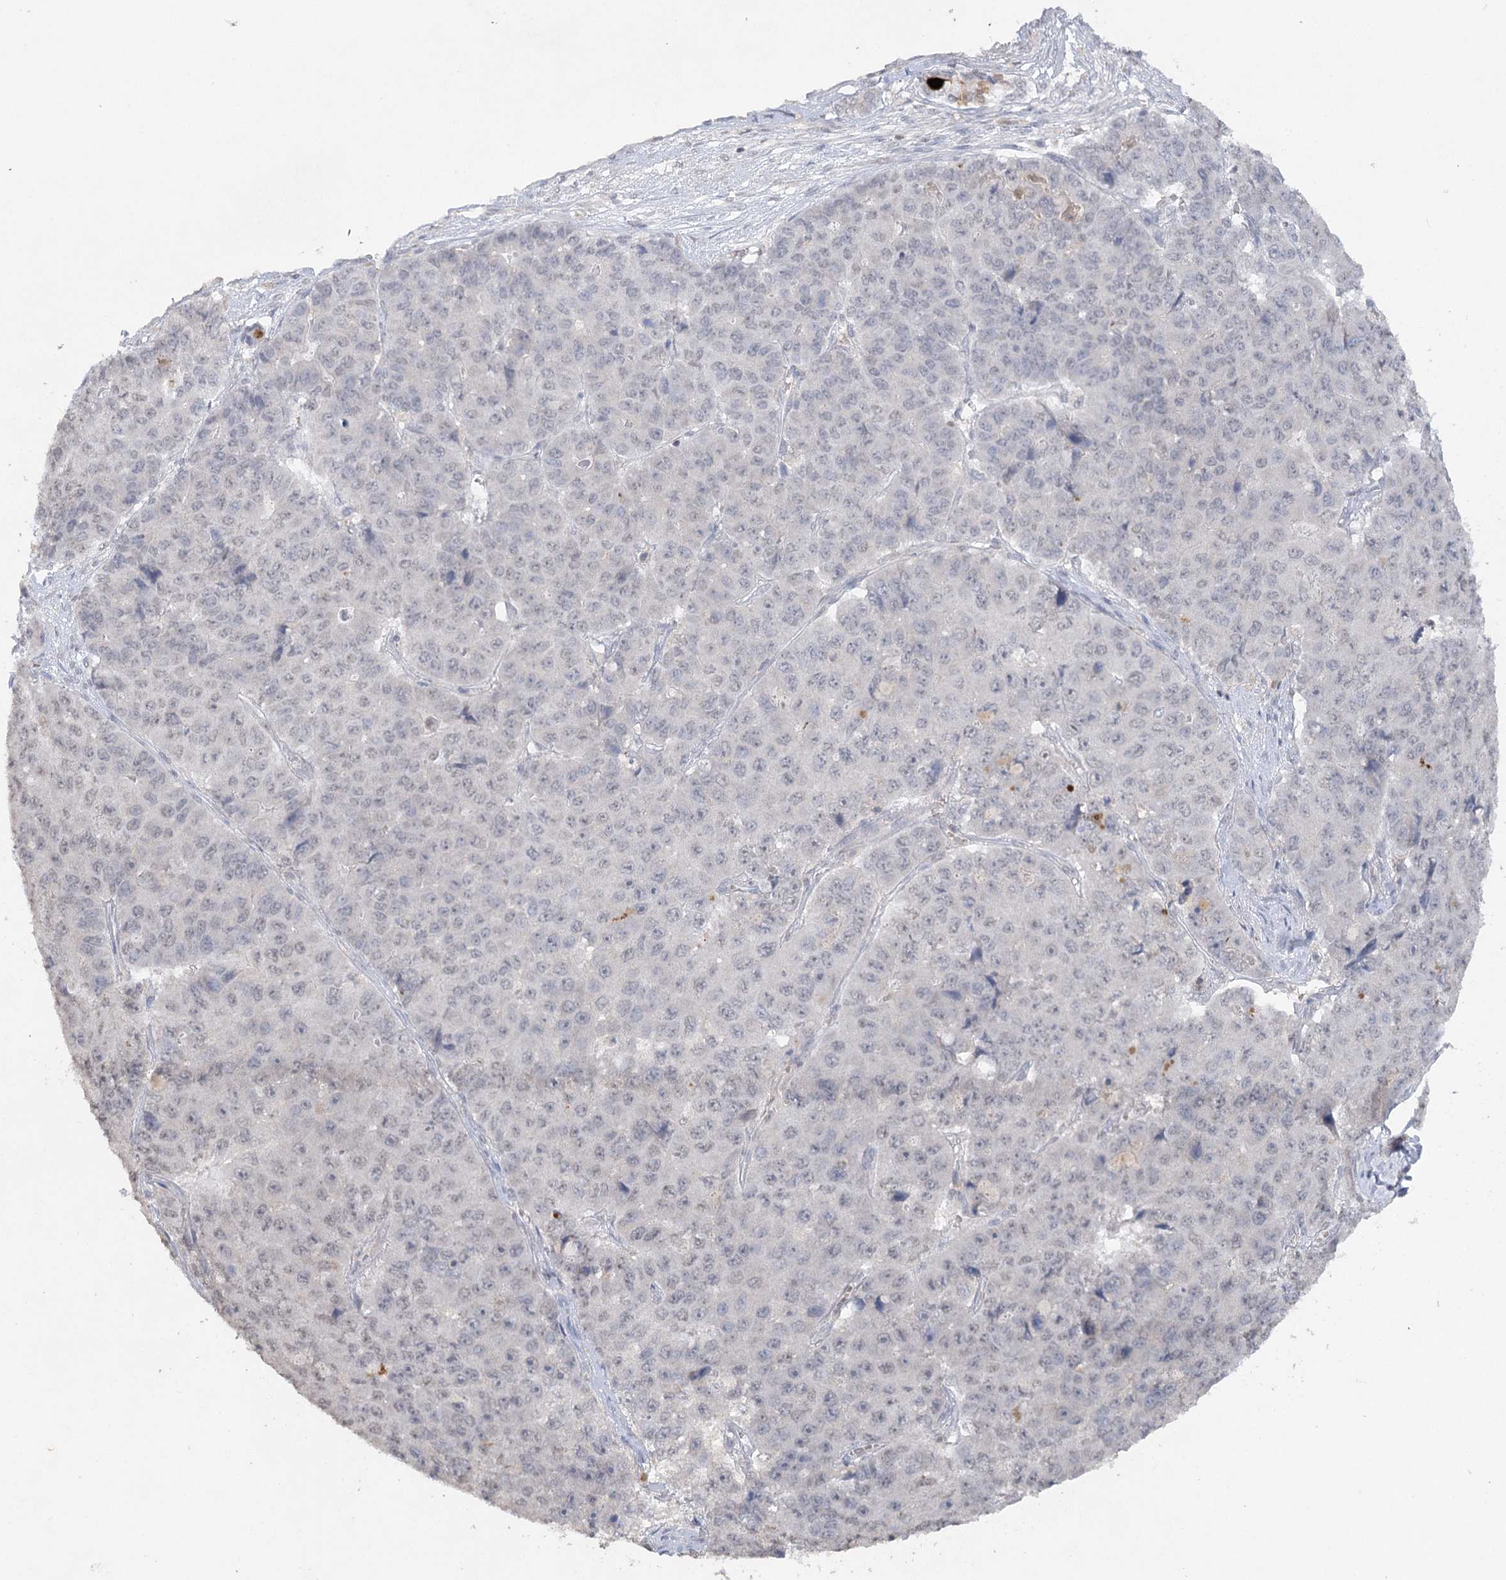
{"staining": {"intensity": "negative", "quantity": "none", "location": "none"}, "tissue": "pancreatic cancer", "cell_type": "Tumor cells", "image_type": "cancer", "snomed": [{"axis": "morphology", "description": "Adenocarcinoma, NOS"}, {"axis": "topography", "description": "Pancreas"}], "caption": "A micrograph of adenocarcinoma (pancreatic) stained for a protein shows no brown staining in tumor cells.", "gene": "TRAF3IP1", "patient": {"sex": "male", "age": 50}}